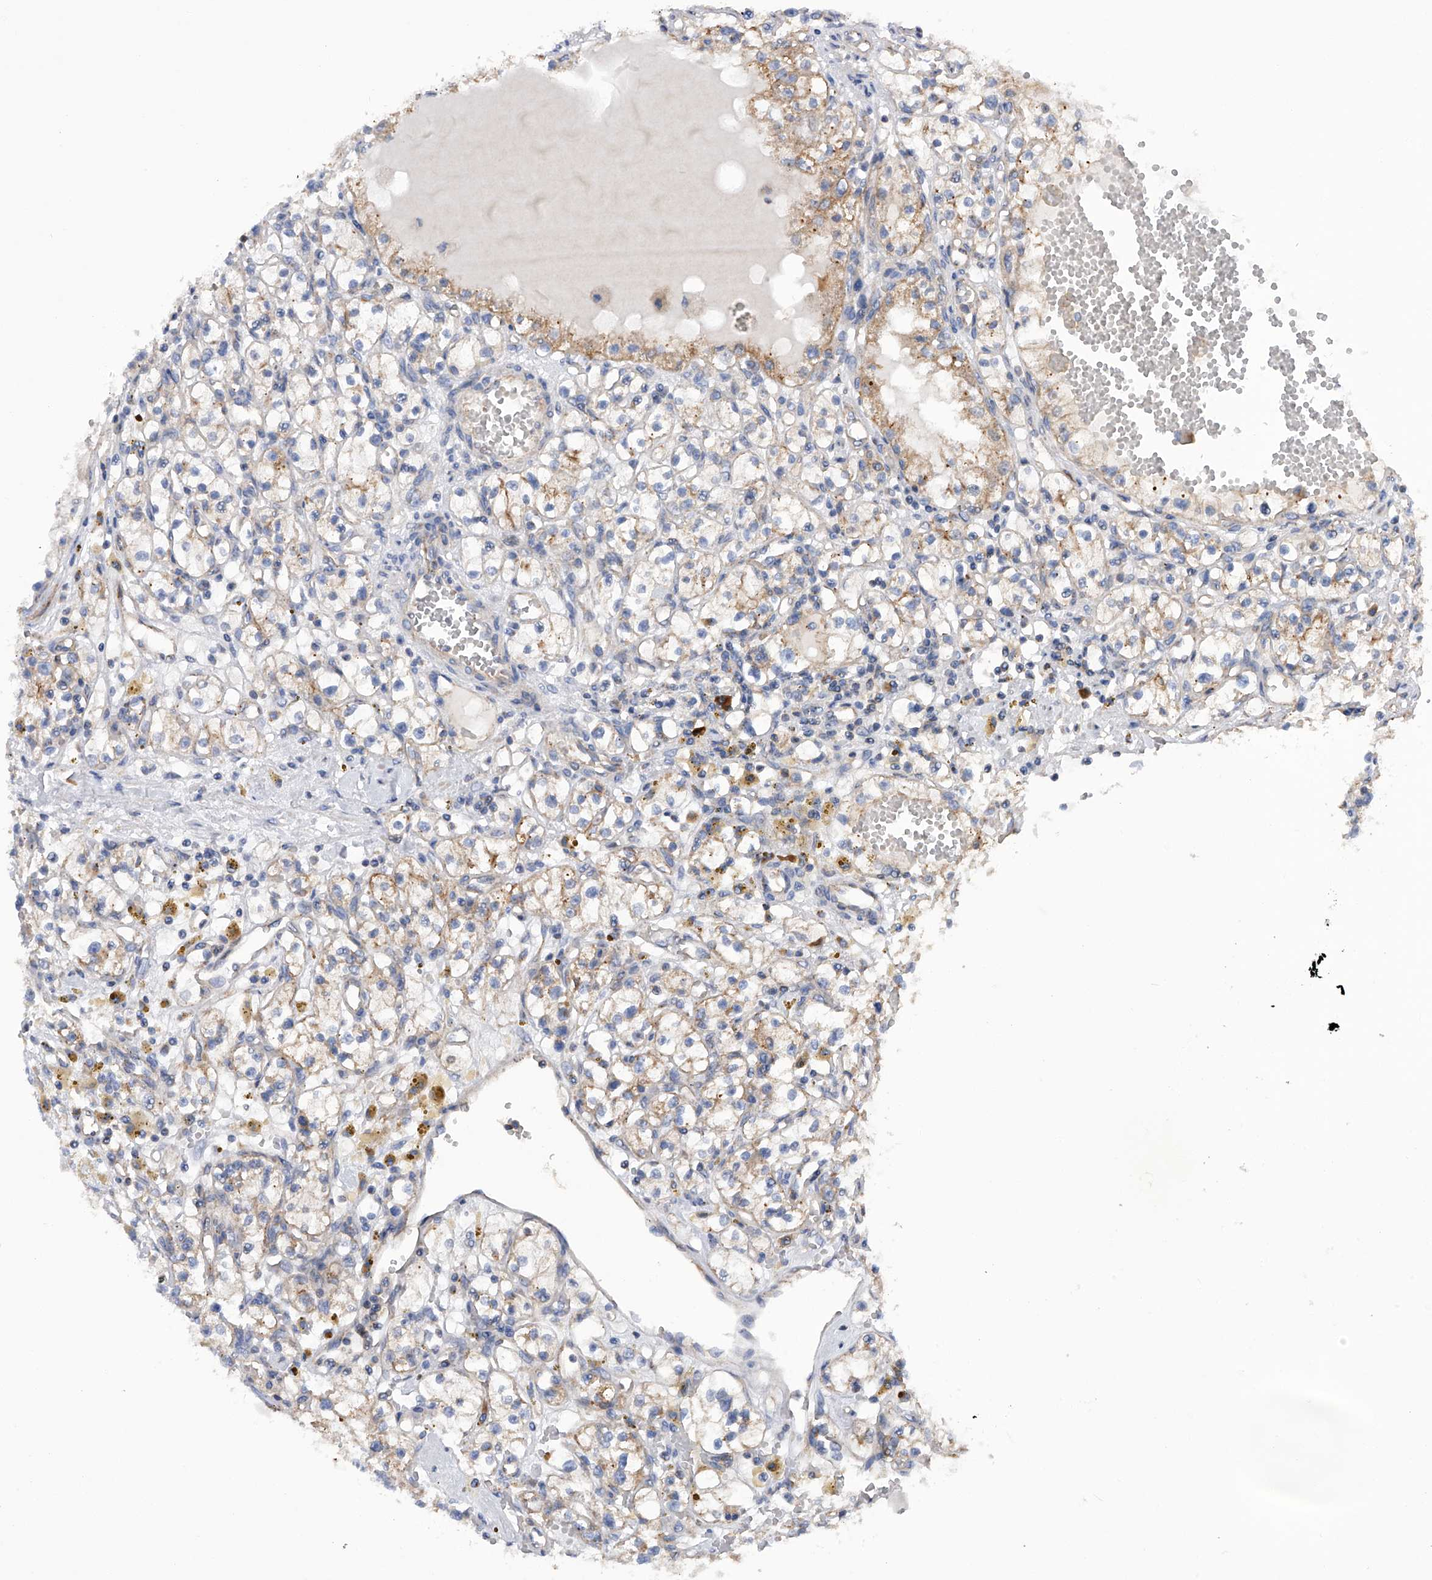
{"staining": {"intensity": "weak", "quantity": "25%-75%", "location": "cytoplasmic/membranous"}, "tissue": "renal cancer", "cell_type": "Tumor cells", "image_type": "cancer", "snomed": [{"axis": "morphology", "description": "Adenocarcinoma, NOS"}, {"axis": "topography", "description": "Kidney"}], "caption": "Immunohistochemistry (IHC) (DAB) staining of human renal cancer displays weak cytoplasmic/membranous protein positivity in approximately 25%-75% of tumor cells.", "gene": "MLYCD", "patient": {"sex": "male", "age": 56}}